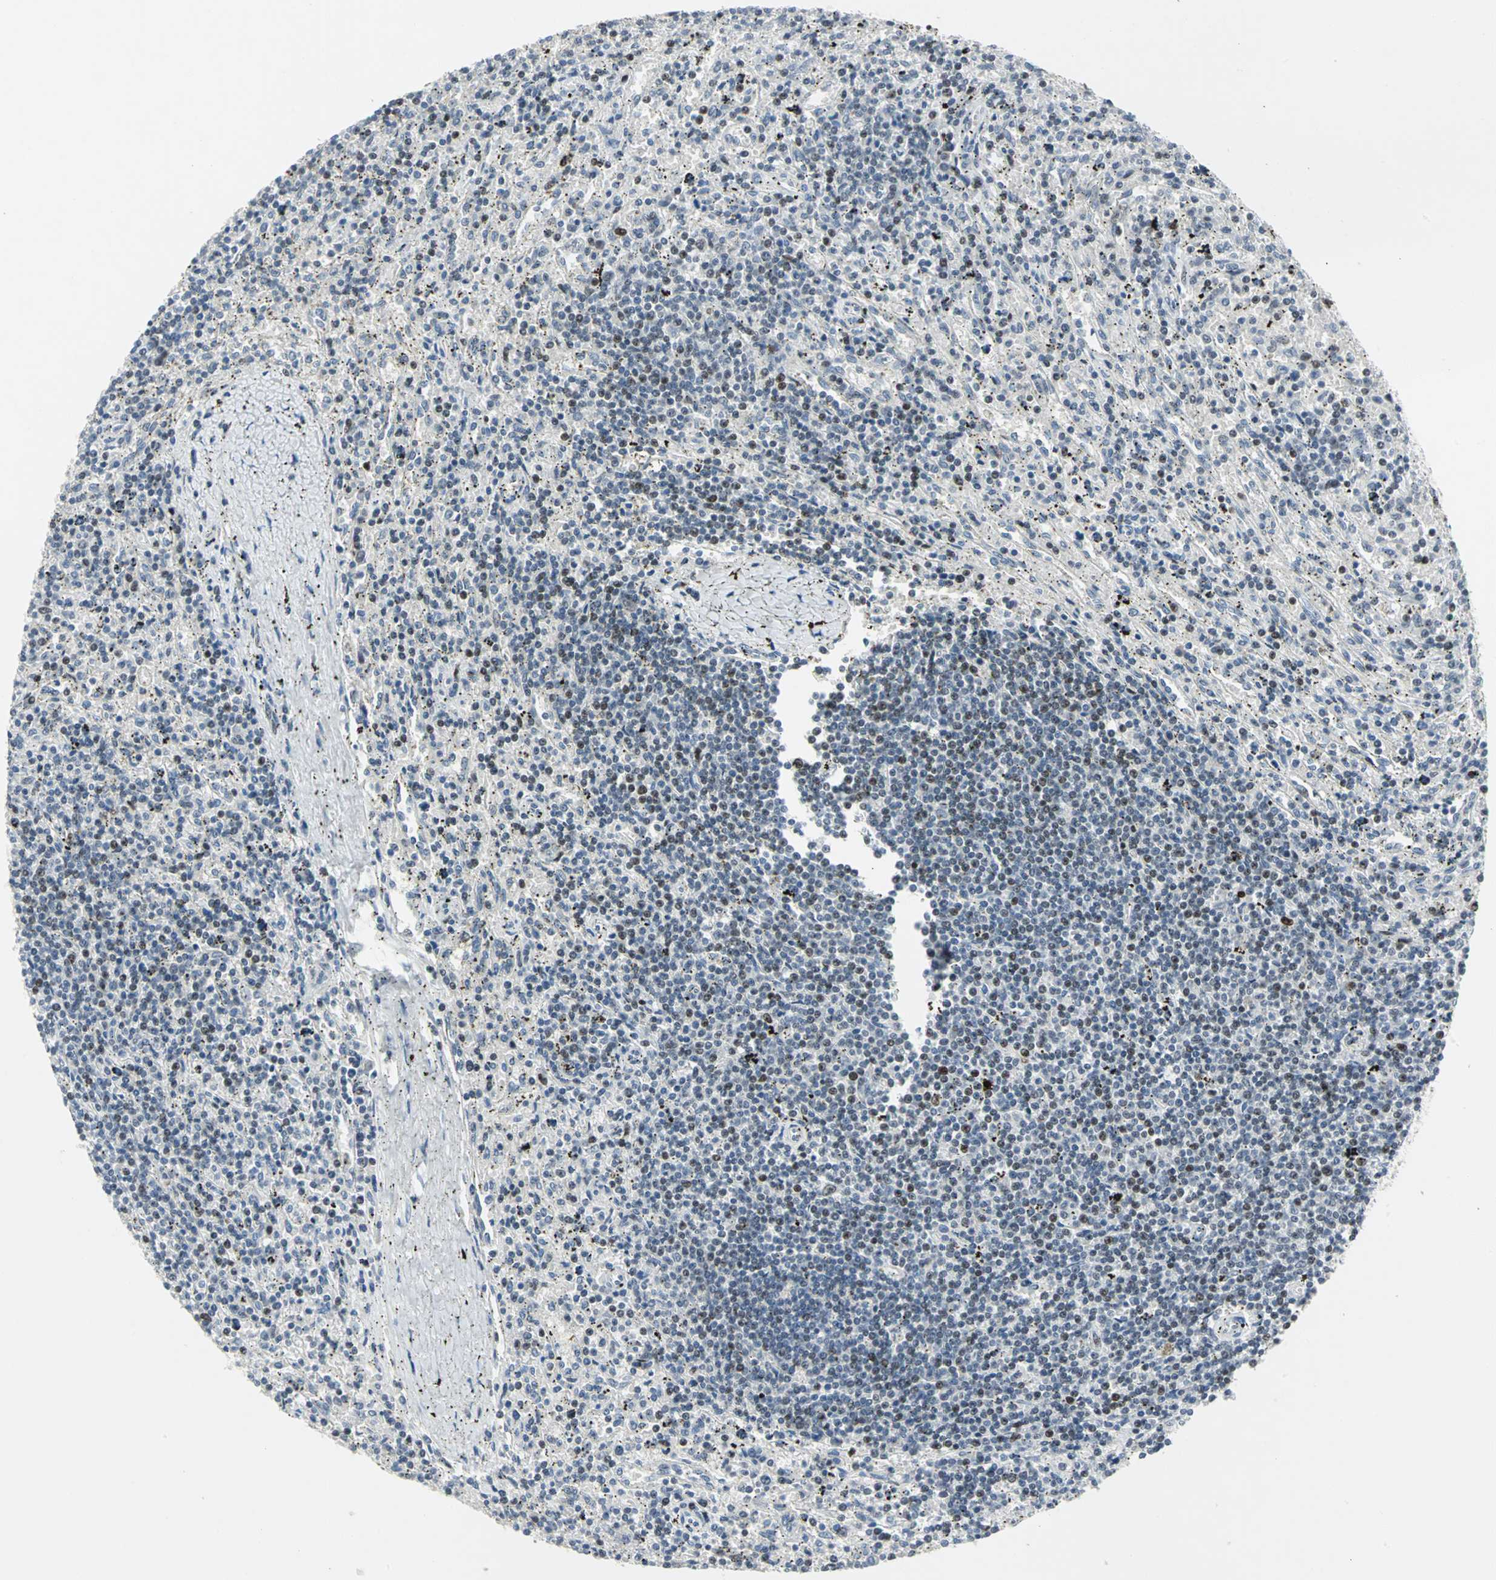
{"staining": {"intensity": "weak", "quantity": "<25%", "location": "nuclear"}, "tissue": "lymphoma", "cell_type": "Tumor cells", "image_type": "cancer", "snomed": [{"axis": "morphology", "description": "Malignant lymphoma, non-Hodgkin's type, Low grade"}, {"axis": "topography", "description": "Spleen"}], "caption": "Micrograph shows no significant protein staining in tumor cells of lymphoma.", "gene": "RPA1", "patient": {"sex": "male", "age": 76}}